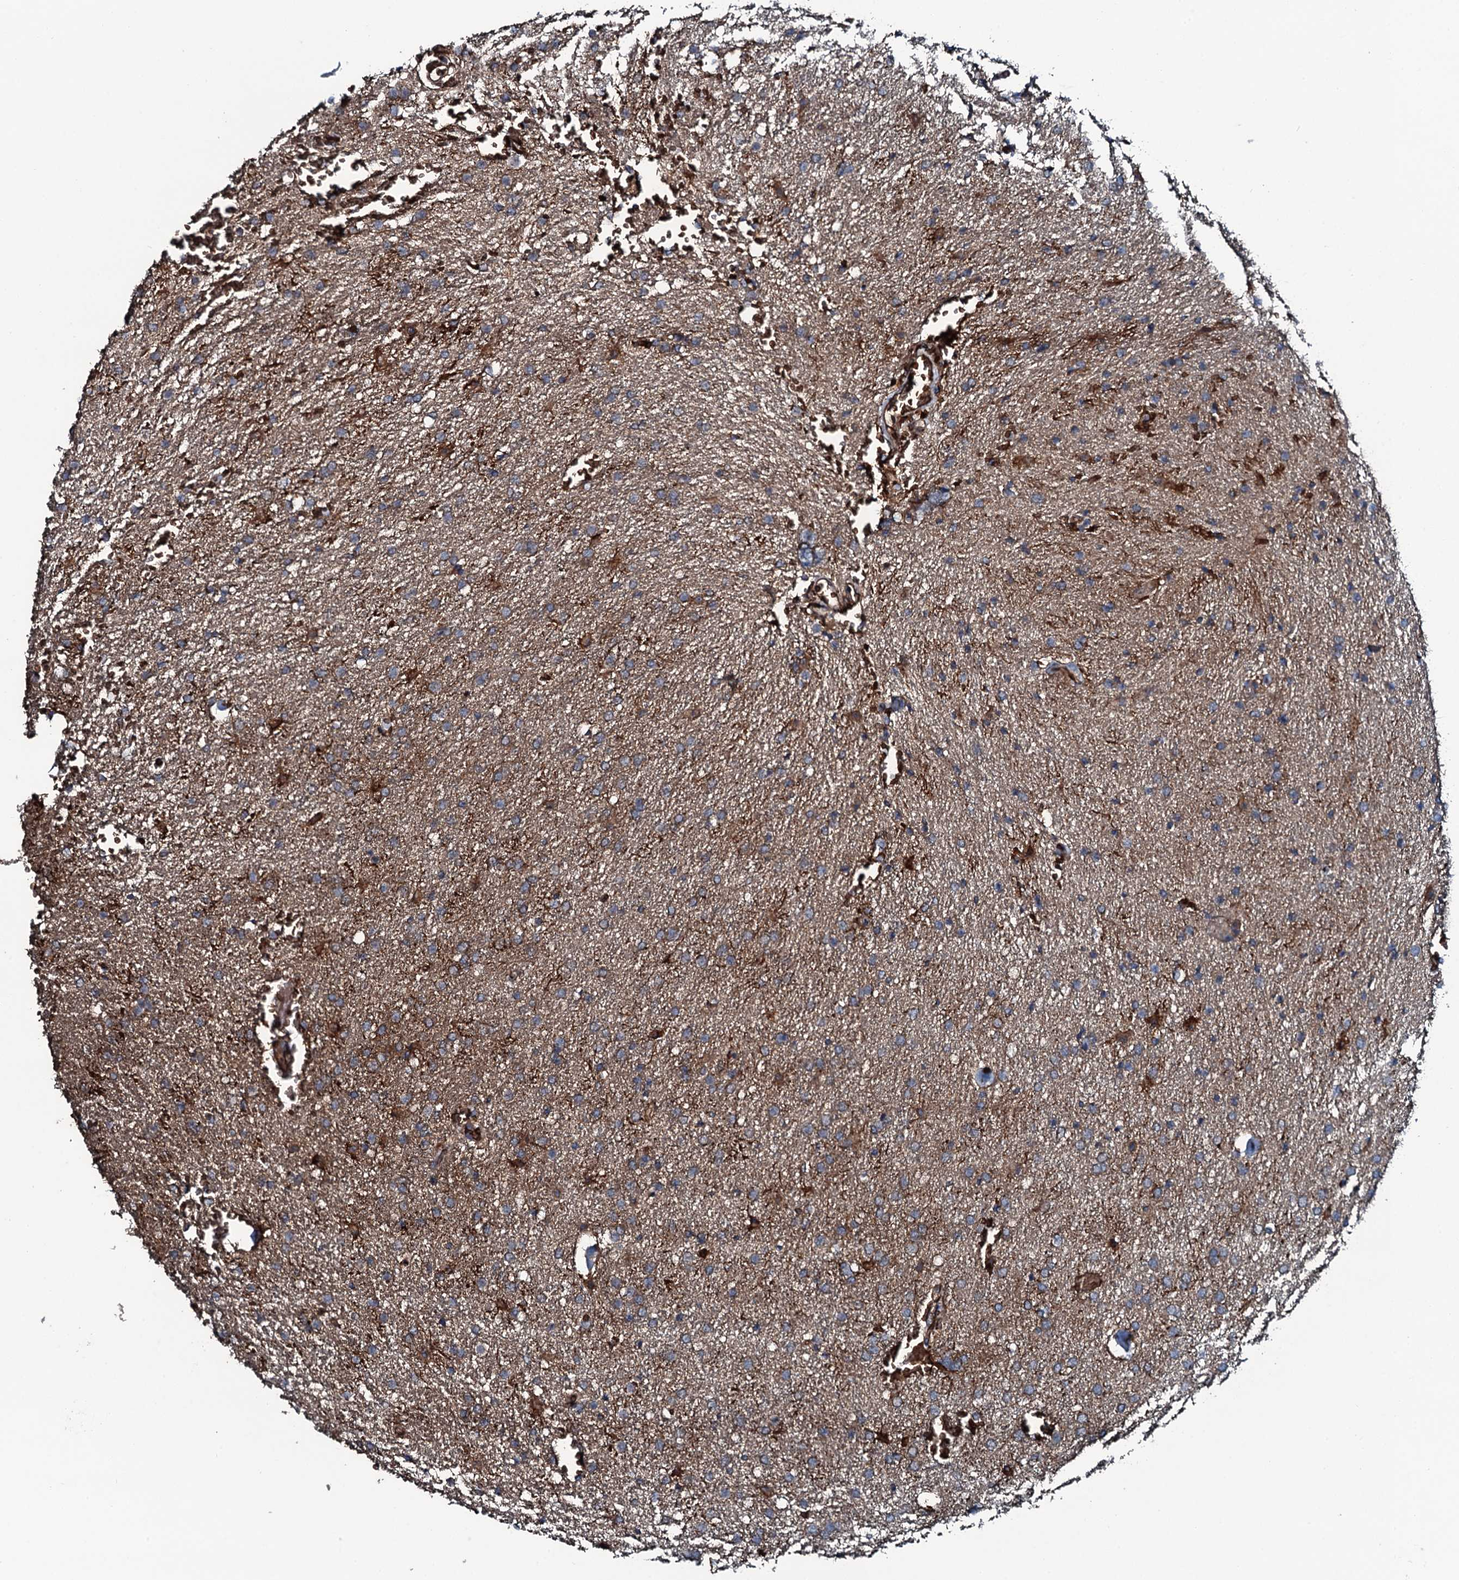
{"staining": {"intensity": "moderate", "quantity": ">75%", "location": "cytoplasmic/membranous"}, "tissue": "glioma", "cell_type": "Tumor cells", "image_type": "cancer", "snomed": [{"axis": "morphology", "description": "Glioma, malignant, High grade"}, {"axis": "topography", "description": "Brain"}], "caption": "A brown stain shows moderate cytoplasmic/membranous staining of a protein in malignant high-grade glioma tumor cells.", "gene": "TRIM7", "patient": {"sex": "male", "age": 72}}